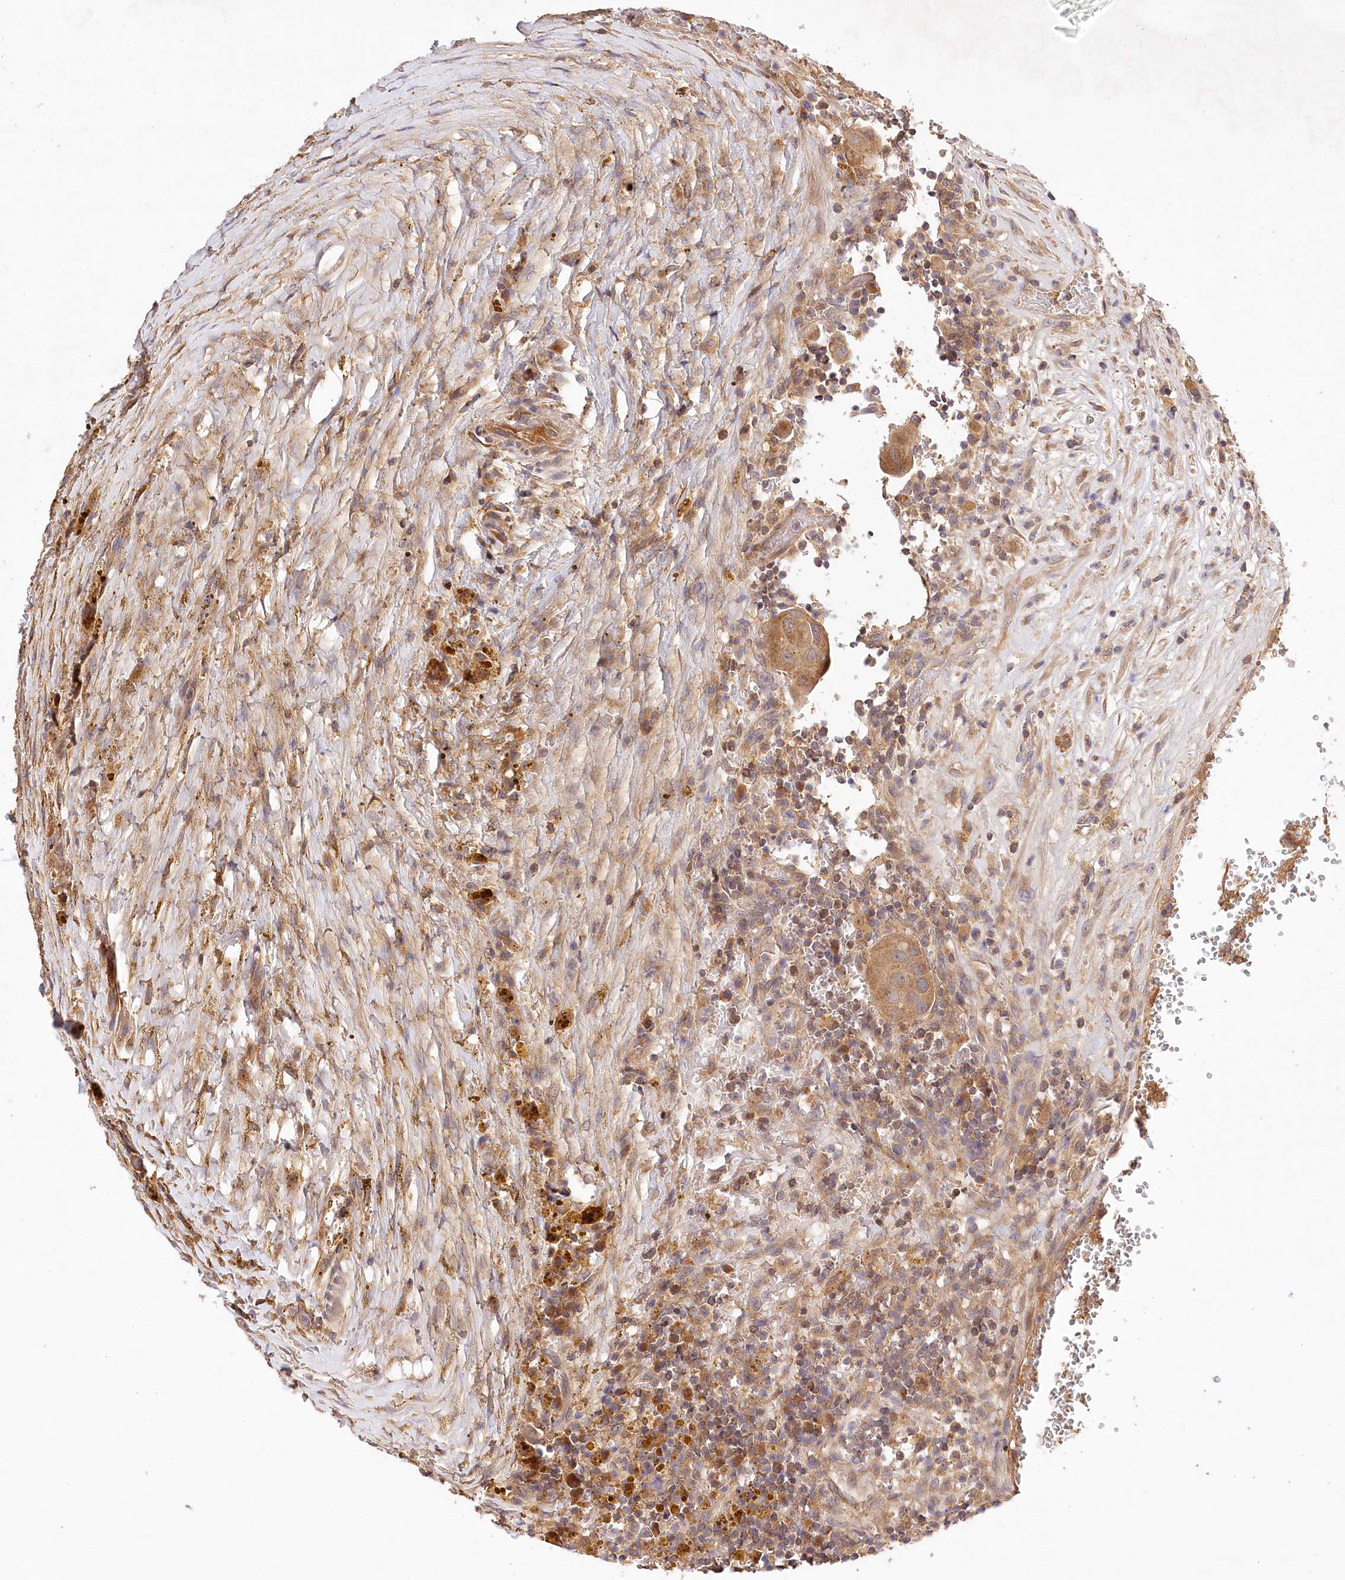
{"staining": {"intensity": "moderate", "quantity": ">75%", "location": "cytoplasmic/membranous"}, "tissue": "thyroid cancer", "cell_type": "Tumor cells", "image_type": "cancer", "snomed": [{"axis": "morphology", "description": "Papillary adenocarcinoma, NOS"}, {"axis": "topography", "description": "Thyroid gland"}], "caption": "The image shows staining of papillary adenocarcinoma (thyroid), revealing moderate cytoplasmic/membranous protein expression (brown color) within tumor cells.", "gene": "LSS", "patient": {"sex": "male", "age": 77}}